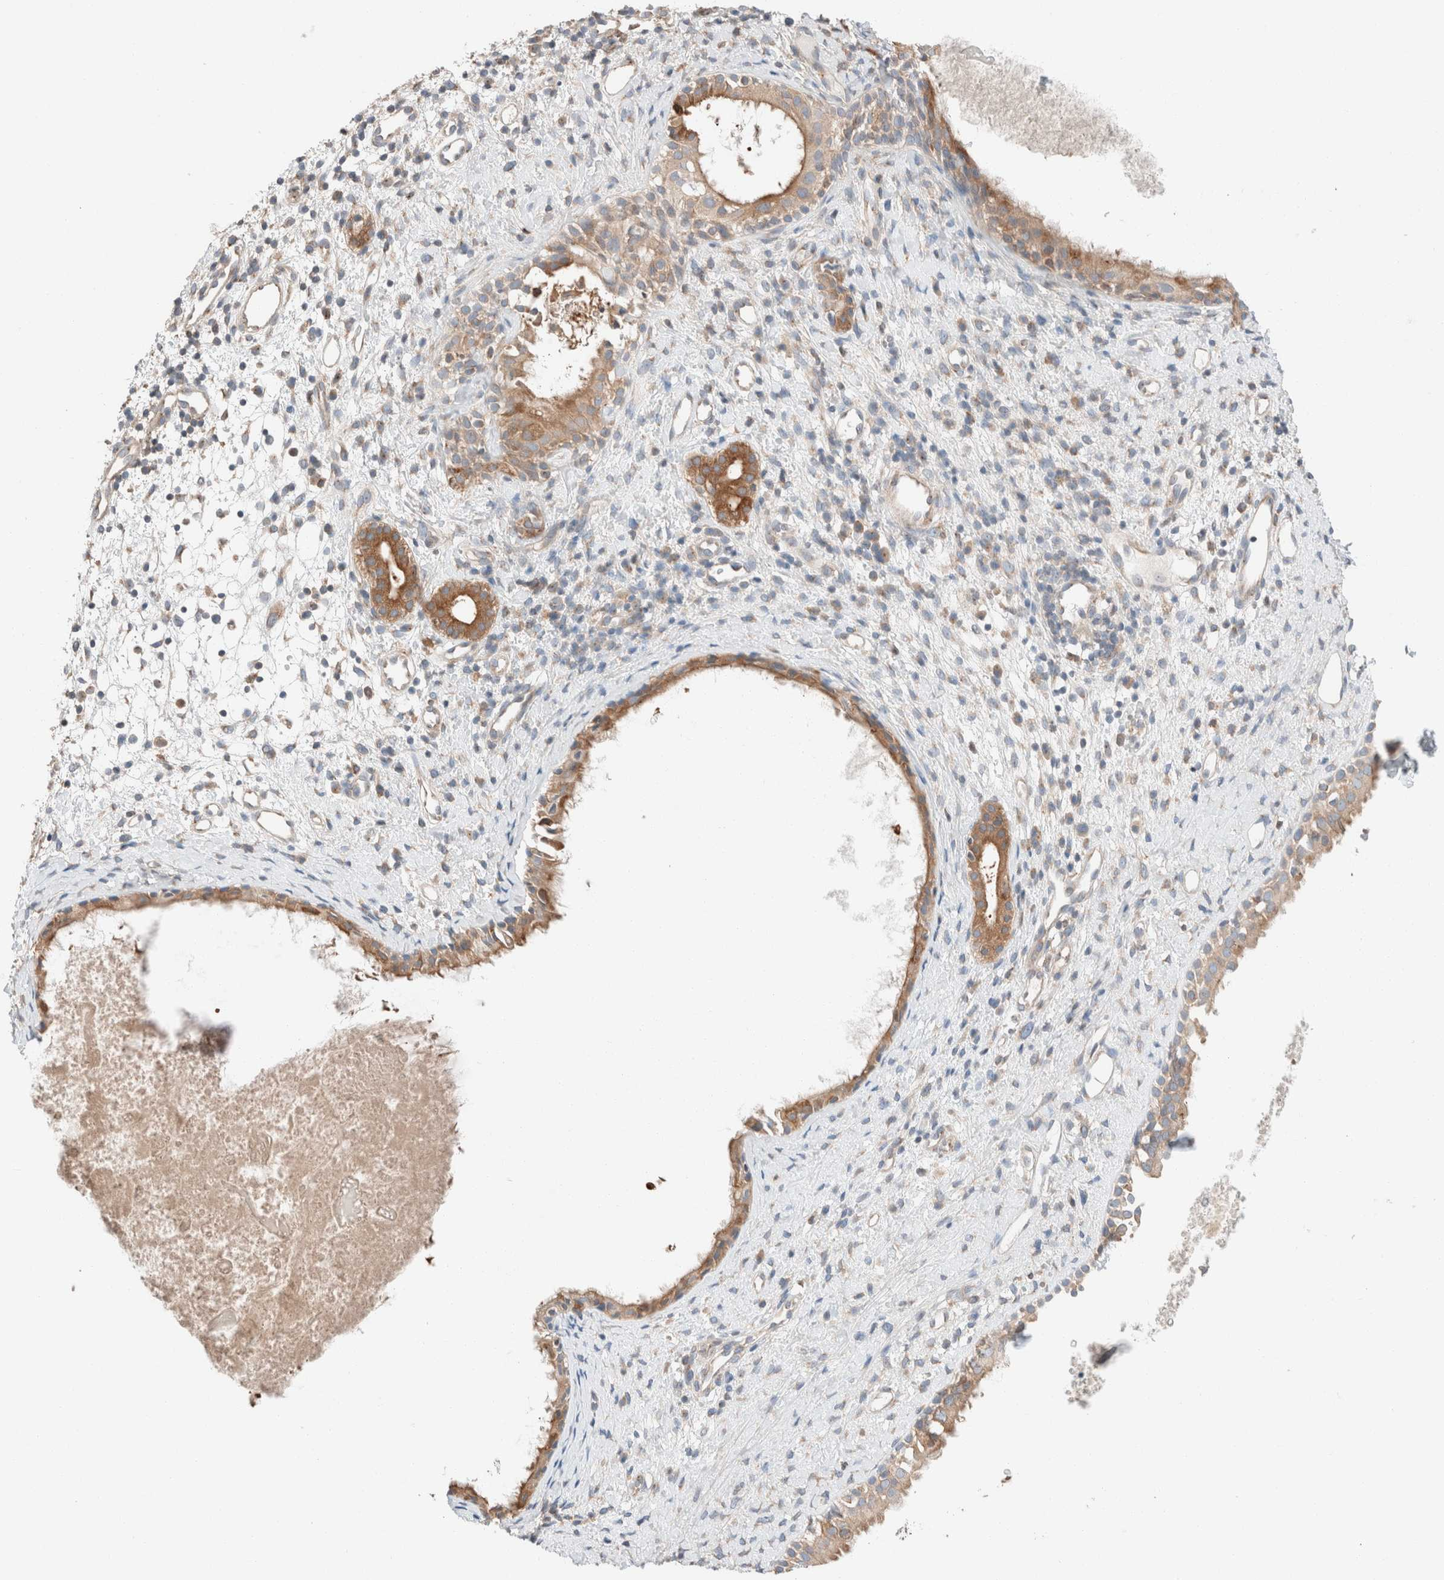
{"staining": {"intensity": "moderate", "quantity": ">75%", "location": "cytoplasmic/membranous"}, "tissue": "nasopharynx", "cell_type": "Respiratory epithelial cells", "image_type": "normal", "snomed": [{"axis": "morphology", "description": "Normal tissue, NOS"}, {"axis": "topography", "description": "Nasopharynx"}], "caption": "Protein staining reveals moderate cytoplasmic/membranous expression in approximately >75% of respiratory epithelial cells in unremarkable nasopharynx.", "gene": "PCM1", "patient": {"sex": "male", "age": 22}}